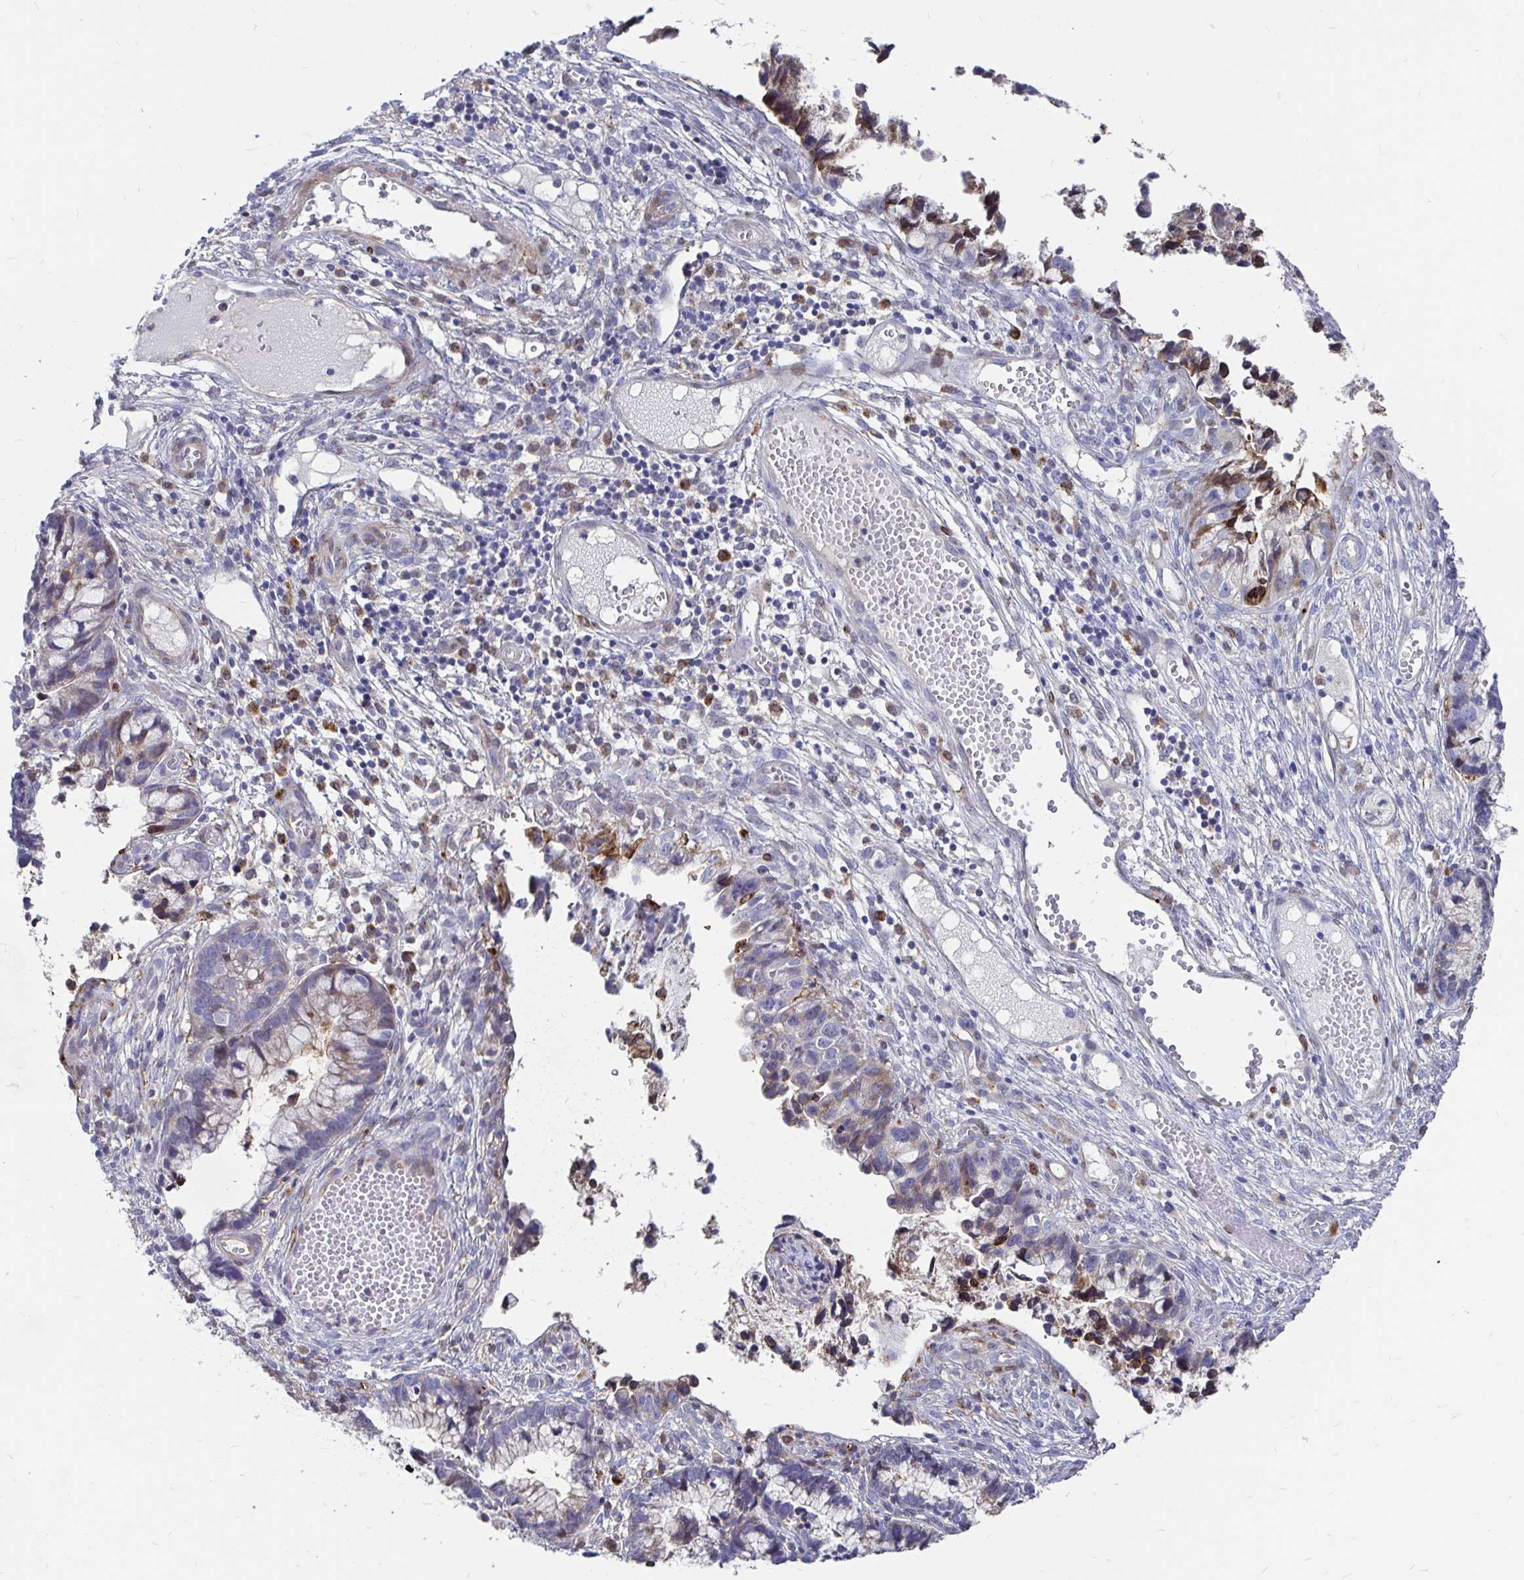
{"staining": {"intensity": "weak", "quantity": "<25%", "location": "cytoplasmic/membranous"}, "tissue": "cervical cancer", "cell_type": "Tumor cells", "image_type": "cancer", "snomed": [{"axis": "morphology", "description": "Adenocarcinoma, NOS"}, {"axis": "topography", "description": "Cervix"}], "caption": "Human cervical cancer stained for a protein using immunohistochemistry (IHC) shows no positivity in tumor cells.", "gene": "CDKL1", "patient": {"sex": "female", "age": 44}}